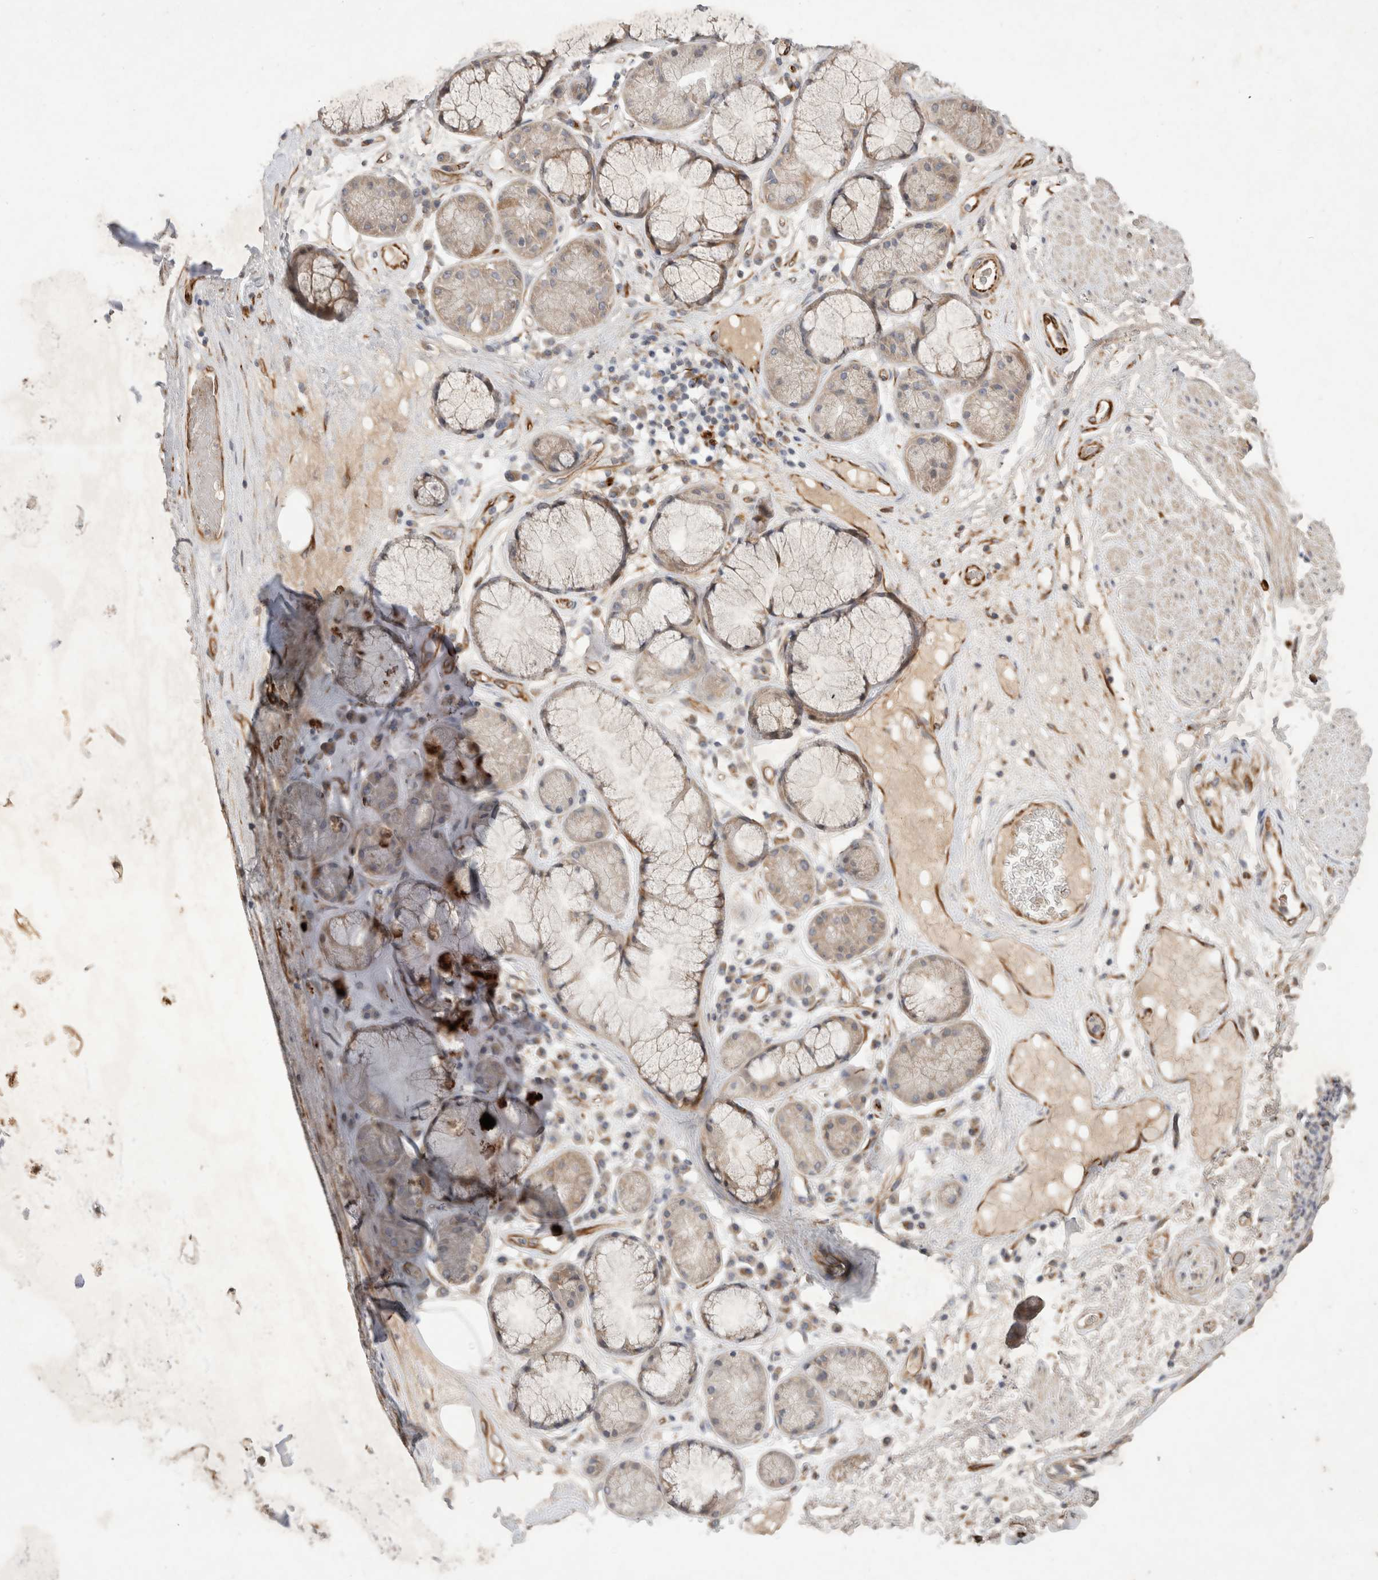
{"staining": {"intensity": "moderate", "quantity": "25%-75%", "location": "cytoplasmic/membranous"}, "tissue": "adipose tissue", "cell_type": "Adipocytes", "image_type": "normal", "snomed": [{"axis": "morphology", "description": "Normal tissue, NOS"}, {"axis": "topography", "description": "Bronchus"}], "caption": "Immunohistochemistry histopathology image of normal adipose tissue: adipose tissue stained using immunohistochemistry (IHC) exhibits medium levels of moderate protein expression localized specifically in the cytoplasmic/membranous of adipocytes, appearing as a cytoplasmic/membranous brown color.", "gene": "NMU", "patient": {"sex": "male", "age": 66}}